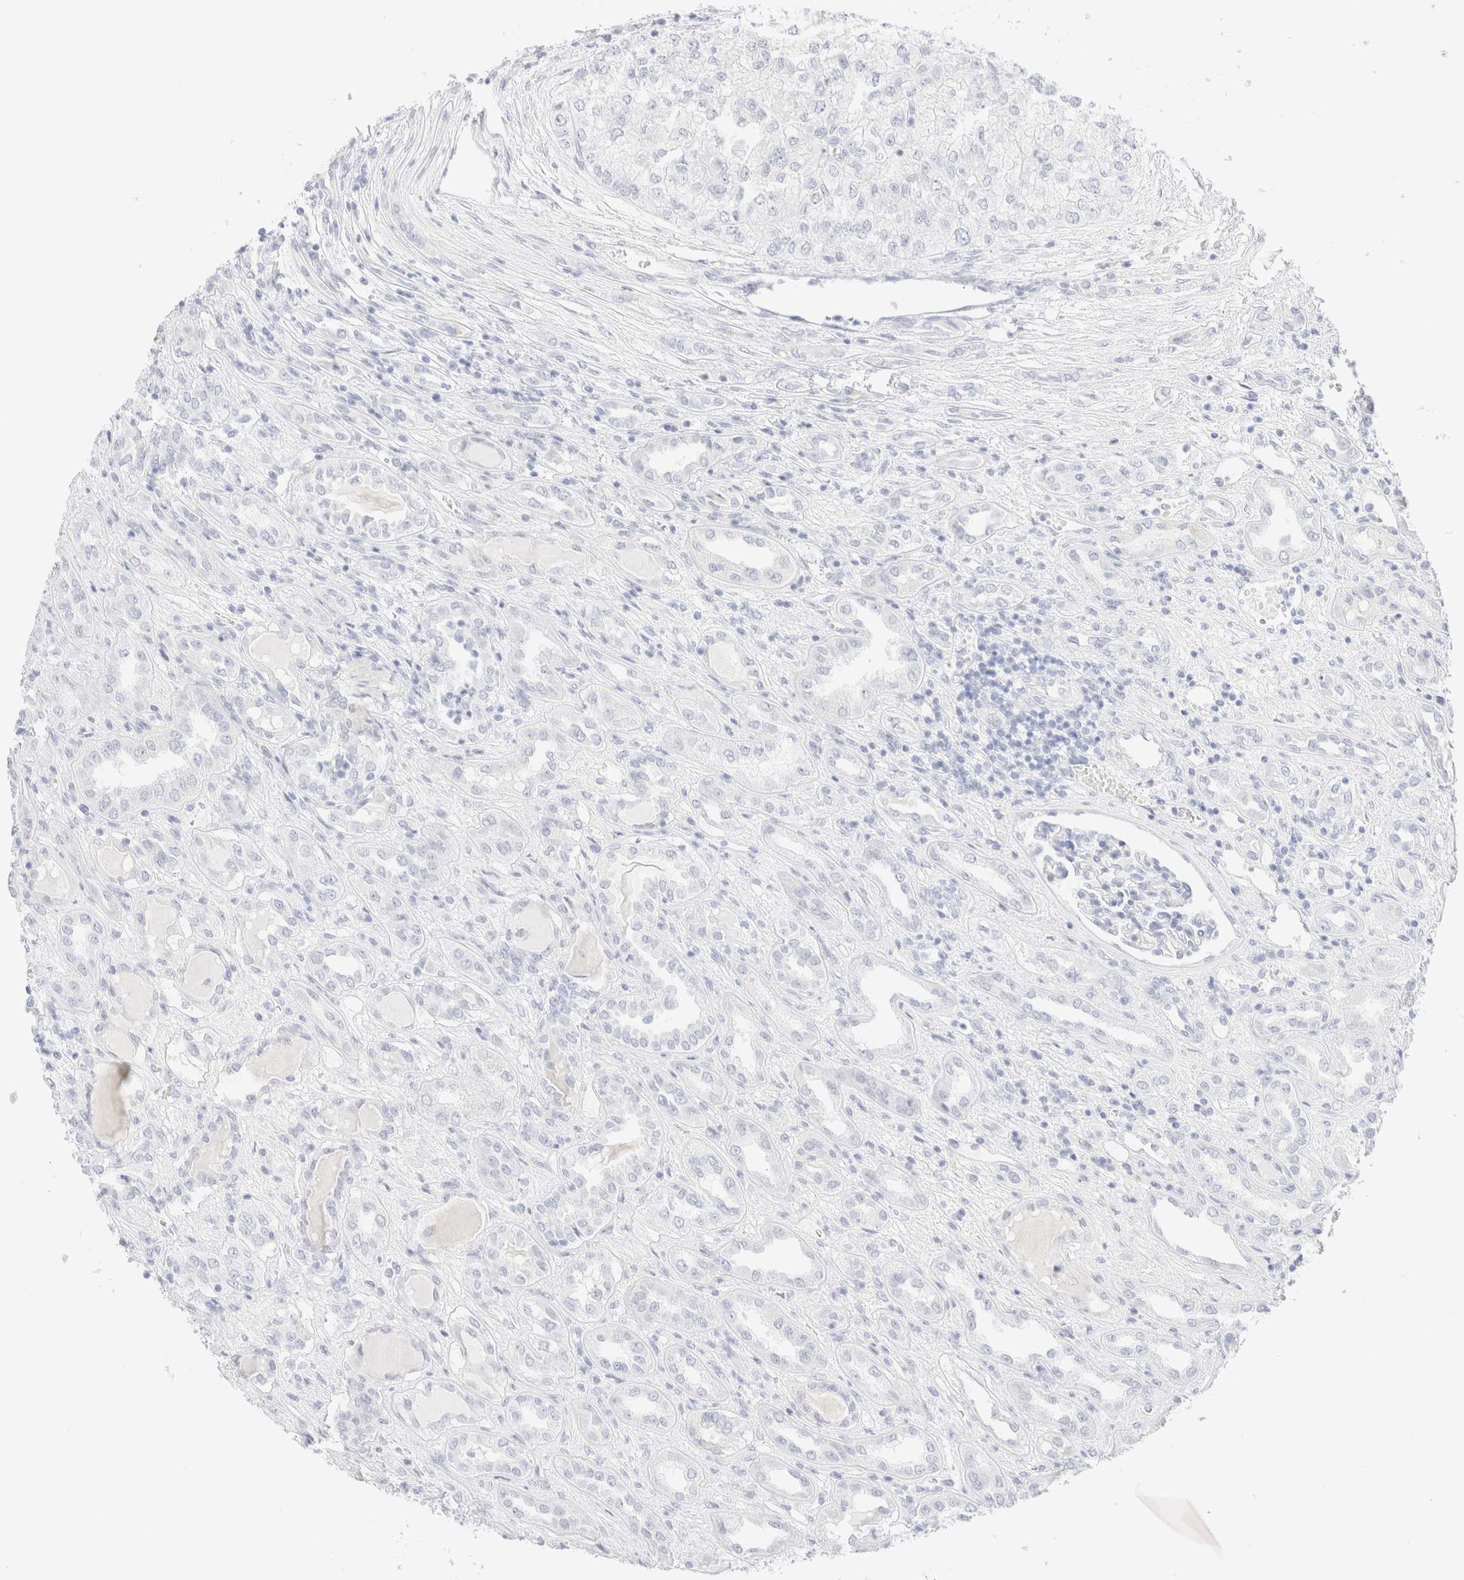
{"staining": {"intensity": "negative", "quantity": "none", "location": "none"}, "tissue": "renal cancer", "cell_type": "Tumor cells", "image_type": "cancer", "snomed": [{"axis": "morphology", "description": "Adenocarcinoma, NOS"}, {"axis": "topography", "description": "Kidney"}], "caption": "Human renal cancer (adenocarcinoma) stained for a protein using IHC shows no expression in tumor cells.", "gene": "KRT15", "patient": {"sex": "female", "age": 54}}